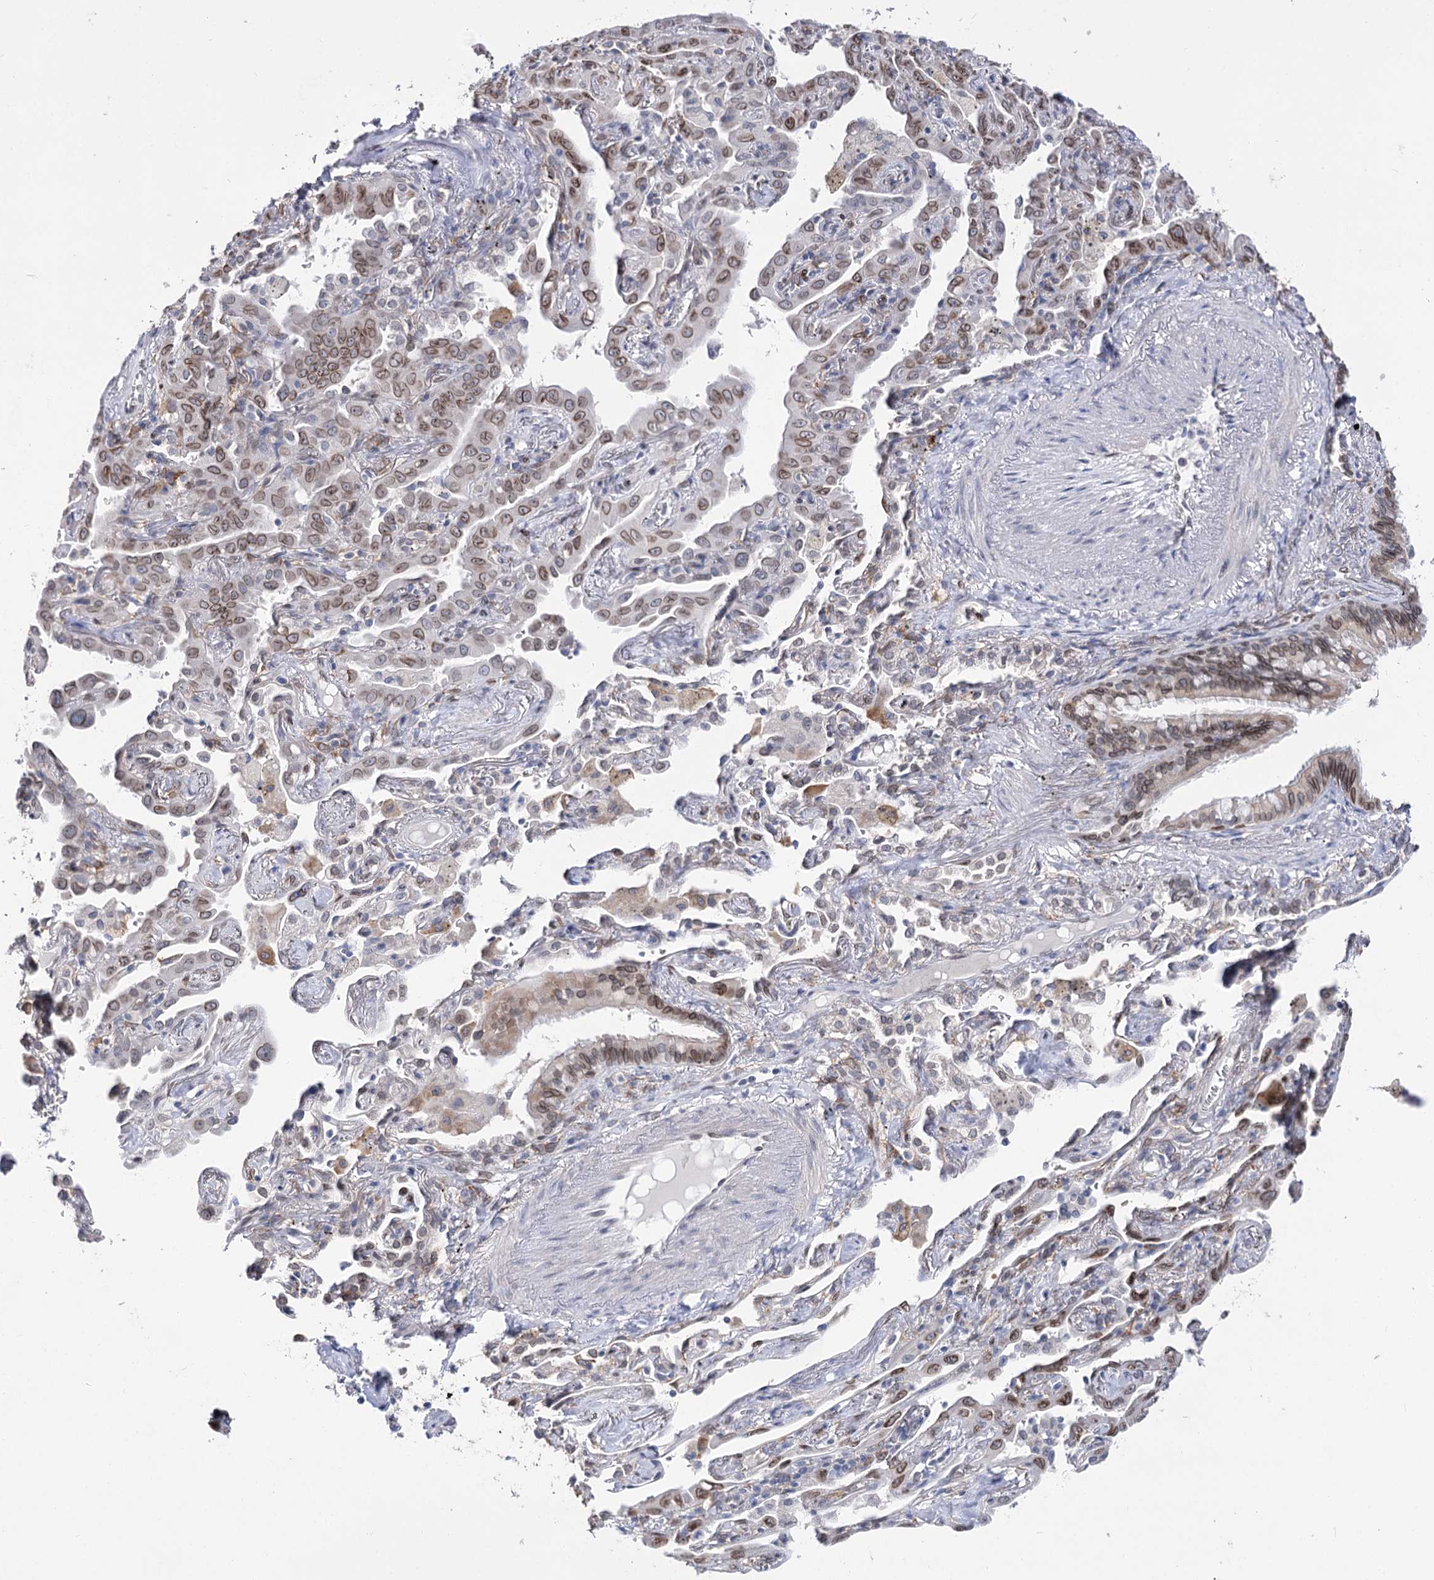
{"staining": {"intensity": "moderate", "quantity": "25%-75%", "location": "cytoplasmic/membranous,nuclear"}, "tissue": "lung cancer", "cell_type": "Tumor cells", "image_type": "cancer", "snomed": [{"axis": "morphology", "description": "Adenocarcinoma, NOS"}, {"axis": "topography", "description": "Lung"}], "caption": "Immunohistochemistry staining of lung cancer (adenocarcinoma), which reveals medium levels of moderate cytoplasmic/membranous and nuclear positivity in approximately 25%-75% of tumor cells indicating moderate cytoplasmic/membranous and nuclear protein expression. The staining was performed using DAB (3,3'-diaminobenzidine) (brown) for protein detection and nuclei were counterstained in hematoxylin (blue).", "gene": "TMEM201", "patient": {"sex": "male", "age": 67}}